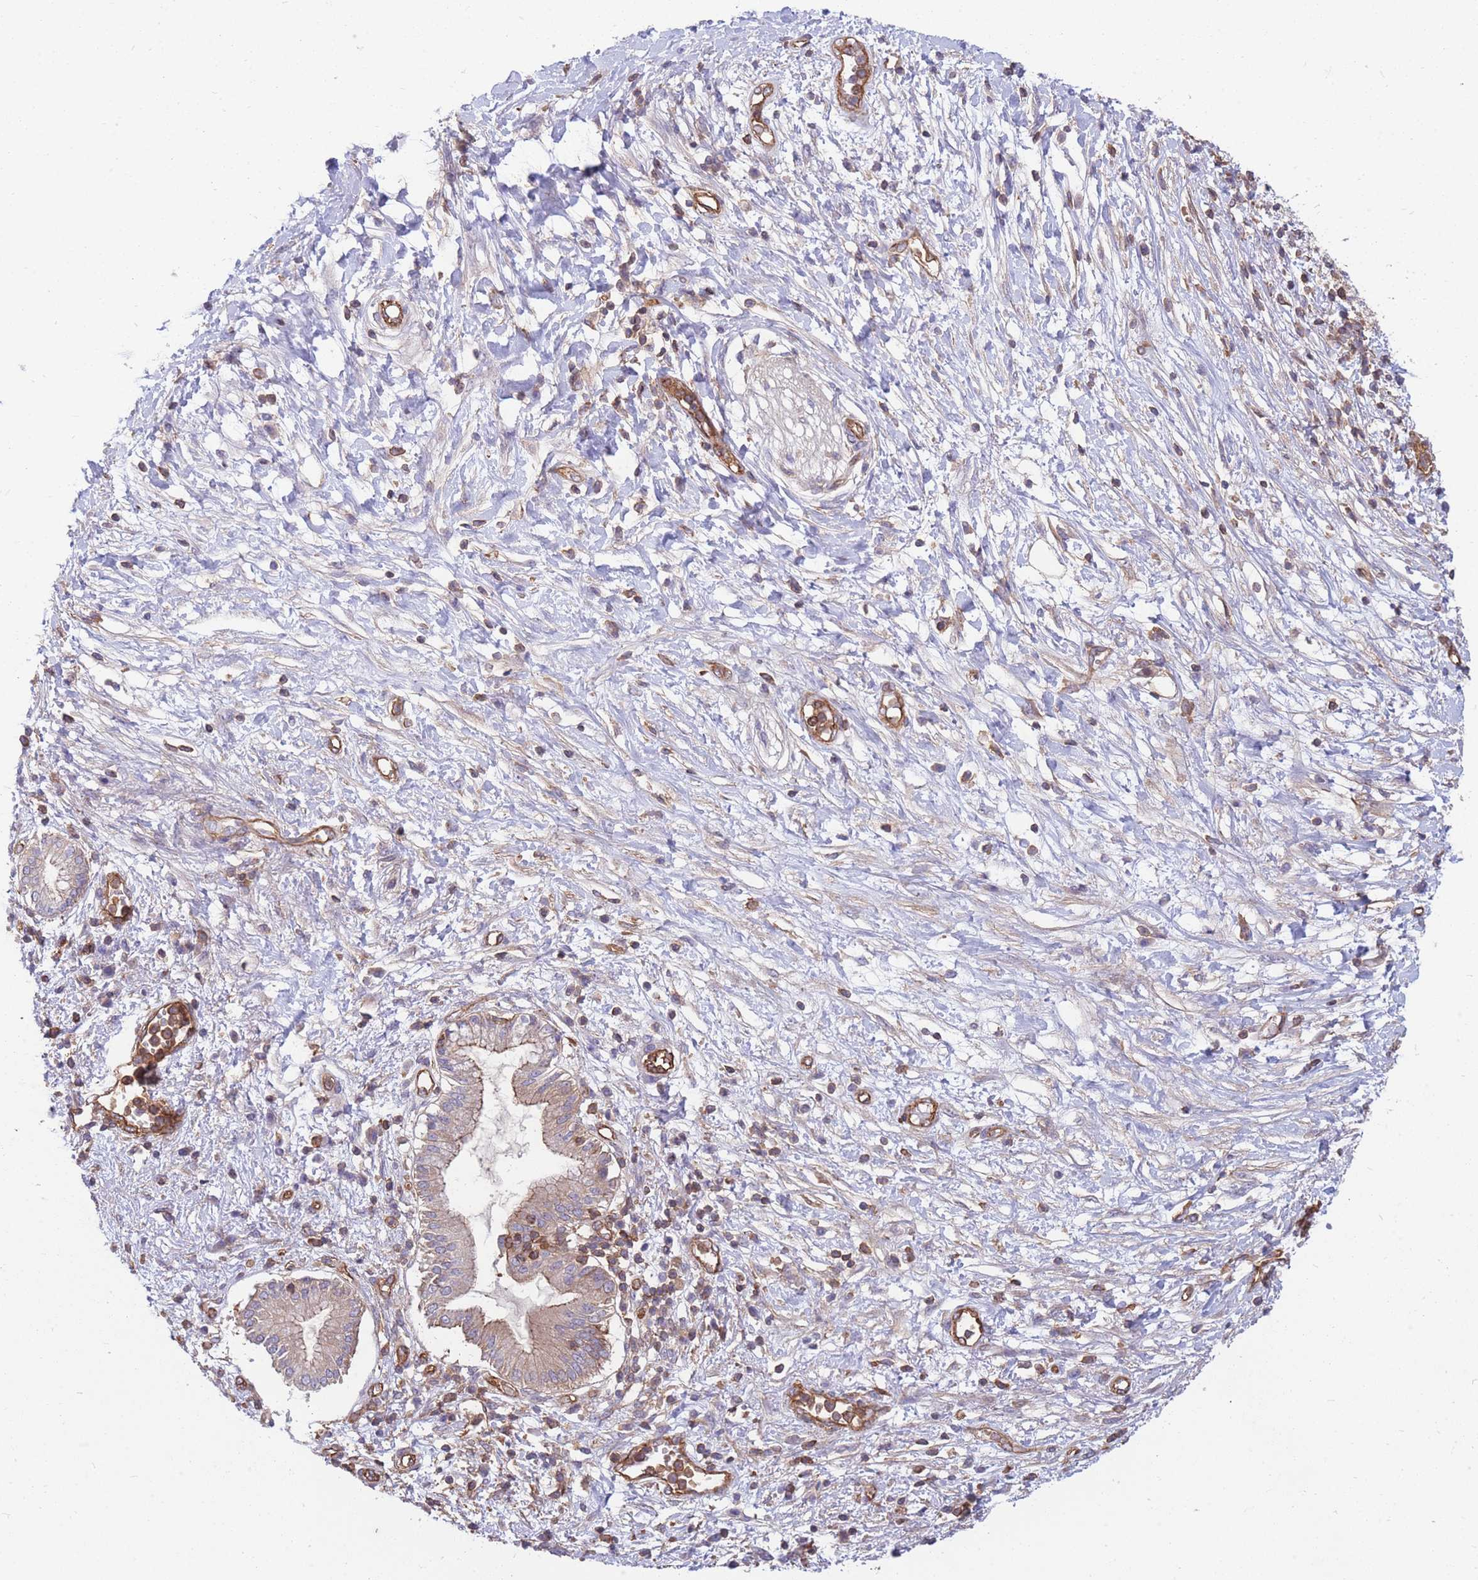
{"staining": {"intensity": "weak", "quantity": "25%-75%", "location": "cytoplasmic/membranous"}, "tissue": "pancreatic cancer", "cell_type": "Tumor cells", "image_type": "cancer", "snomed": [{"axis": "morphology", "description": "Adenocarcinoma, NOS"}, {"axis": "topography", "description": "Pancreas"}], "caption": "Pancreatic cancer tissue shows weak cytoplasmic/membranous staining in about 25%-75% of tumor cells, visualized by immunohistochemistry.", "gene": "GGA1", "patient": {"sex": "male", "age": 68}}